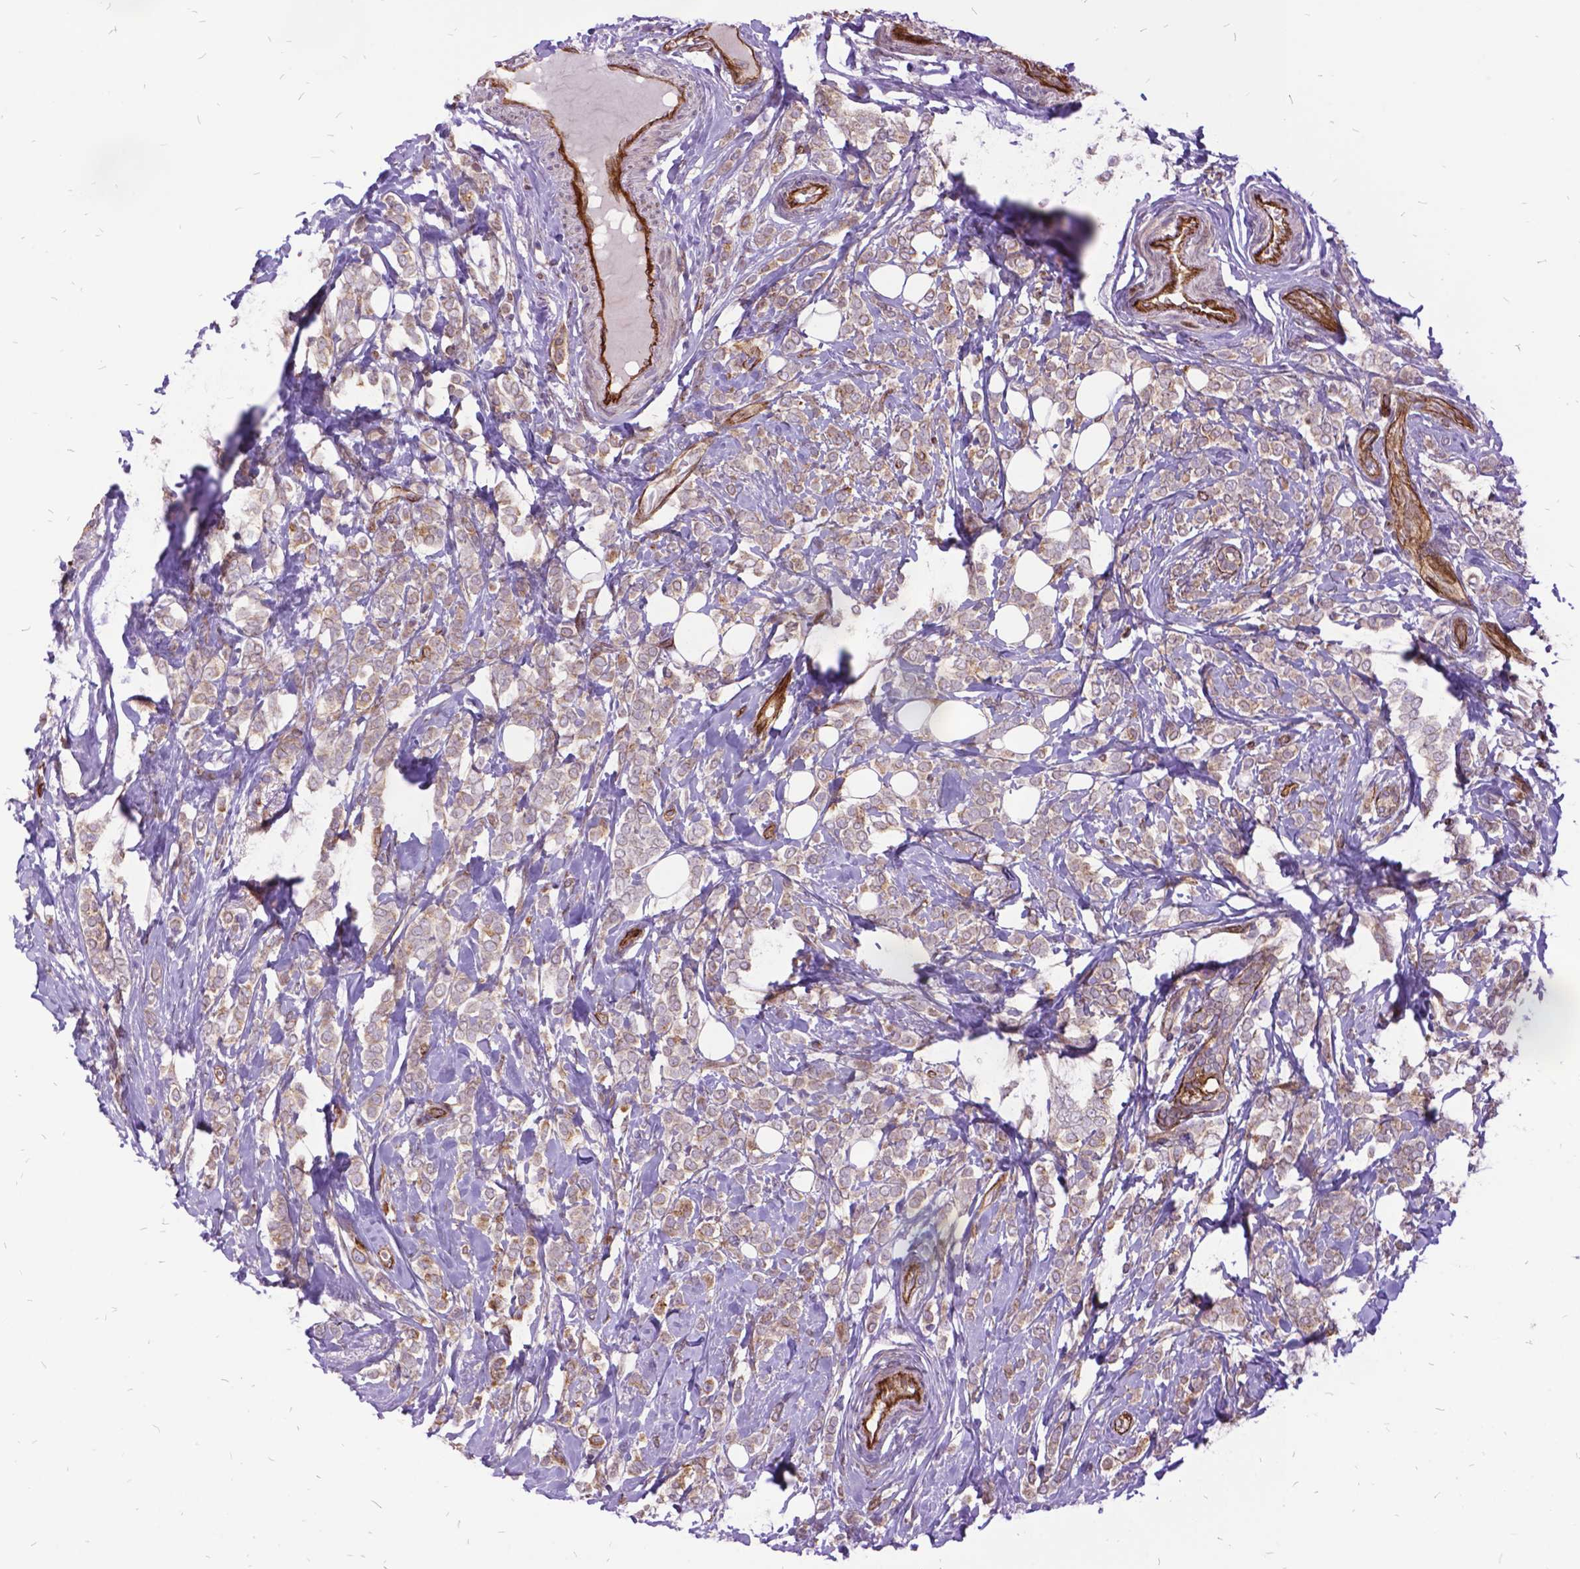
{"staining": {"intensity": "weak", "quantity": ">75%", "location": "cytoplasmic/membranous"}, "tissue": "breast cancer", "cell_type": "Tumor cells", "image_type": "cancer", "snomed": [{"axis": "morphology", "description": "Lobular carcinoma"}, {"axis": "topography", "description": "Breast"}], "caption": "Brown immunohistochemical staining in breast cancer (lobular carcinoma) displays weak cytoplasmic/membranous expression in approximately >75% of tumor cells. (Brightfield microscopy of DAB IHC at high magnification).", "gene": "GRB7", "patient": {"sex": "female", "age": 49}}